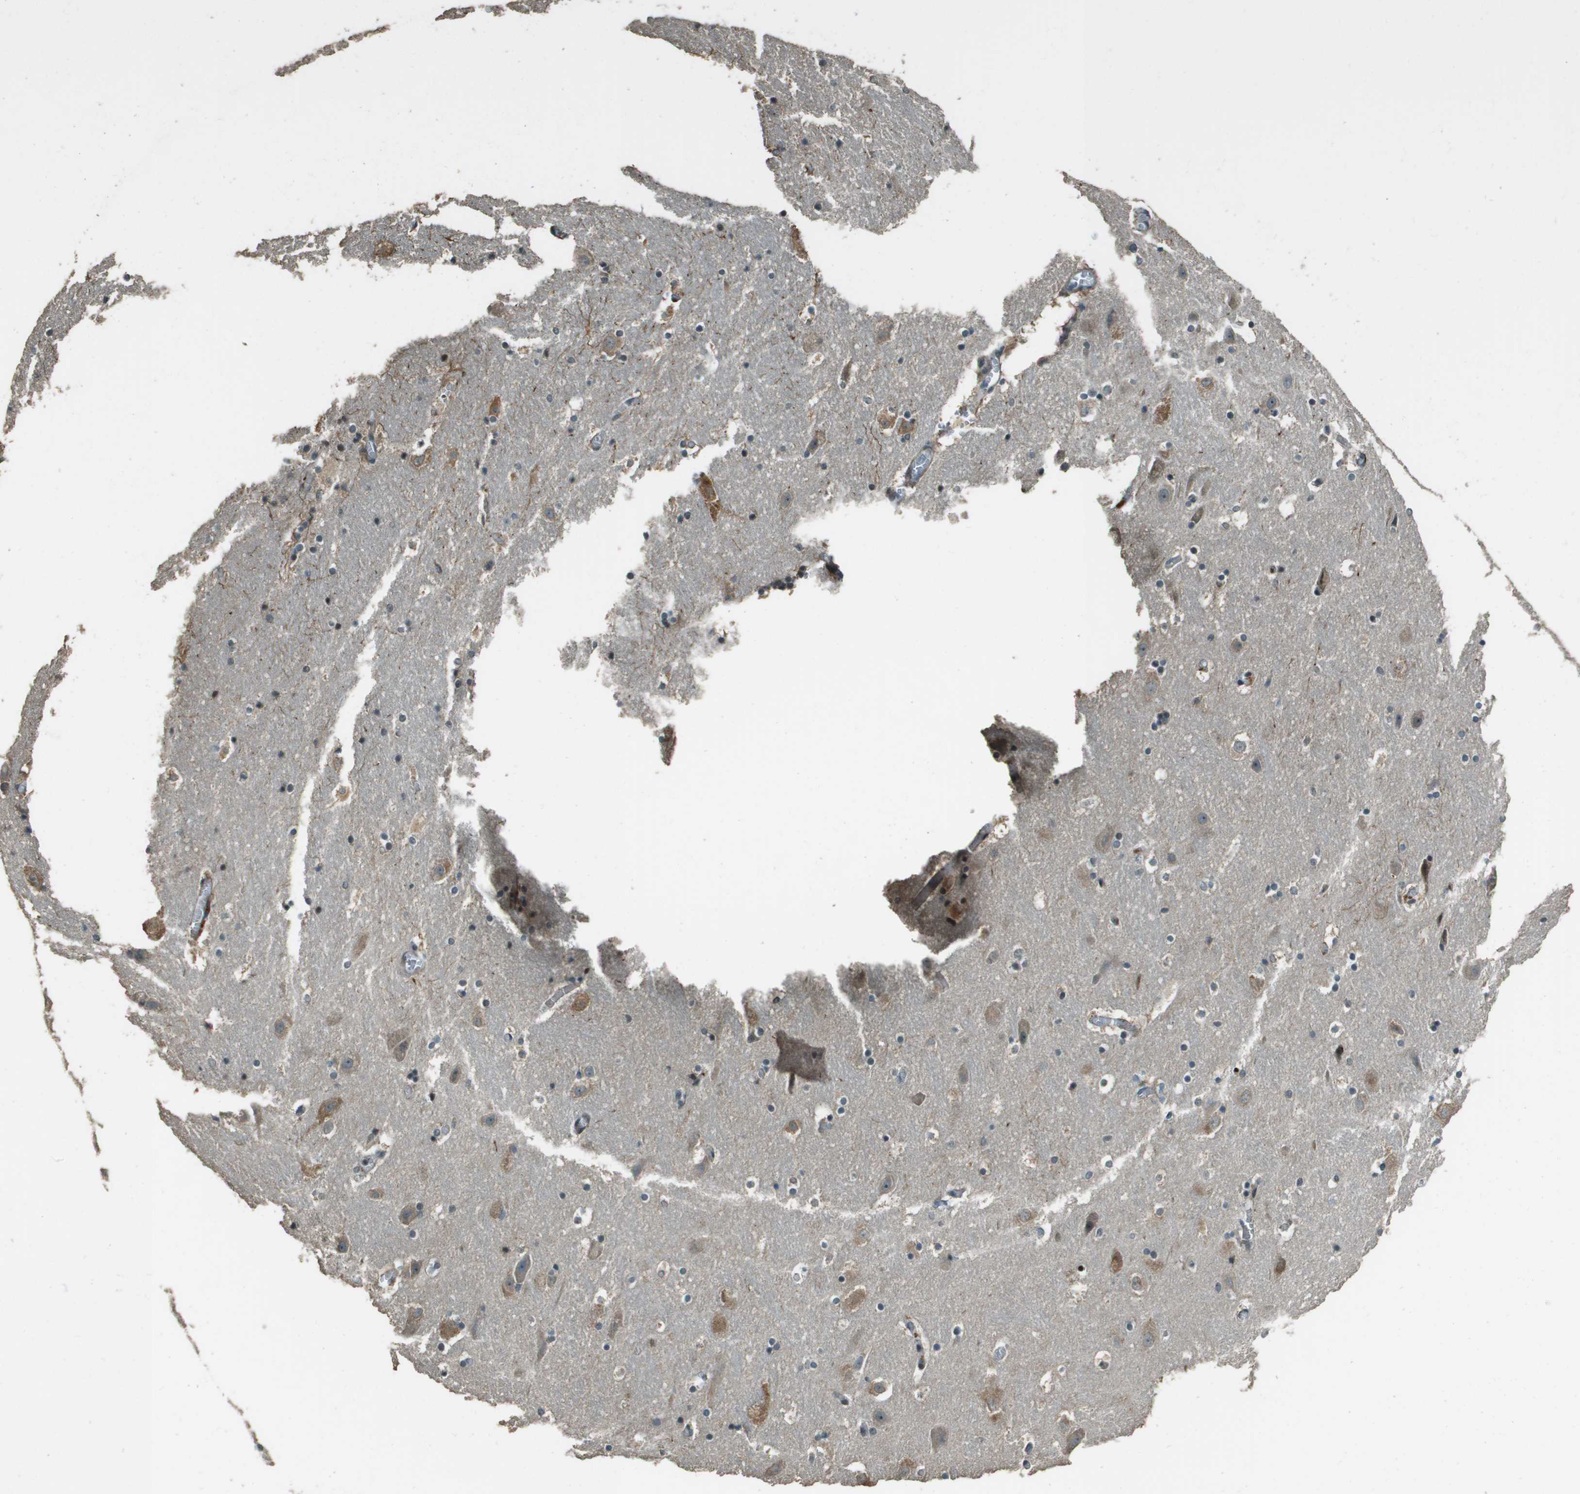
{"staining": {"intensity": "moderate", "quantity": "<25%", "location": "cytoplasmic/membranous"}, "tissue": "hippocampus", "cell_type": "Glial cells", "image_type": "normal", "snomed": [{"axis": "morphology", "description": "Normal tissue, NOS"}, {"axis": "topography", "description": "Hippocampus"}], "caption": "Protein analysis of normal hippocampus reveals moderate cytoplasmic/membranous staining in about <25% of glial cells.", "gene": "SDC3", "patient": {"sex": "male", "age": 45}}